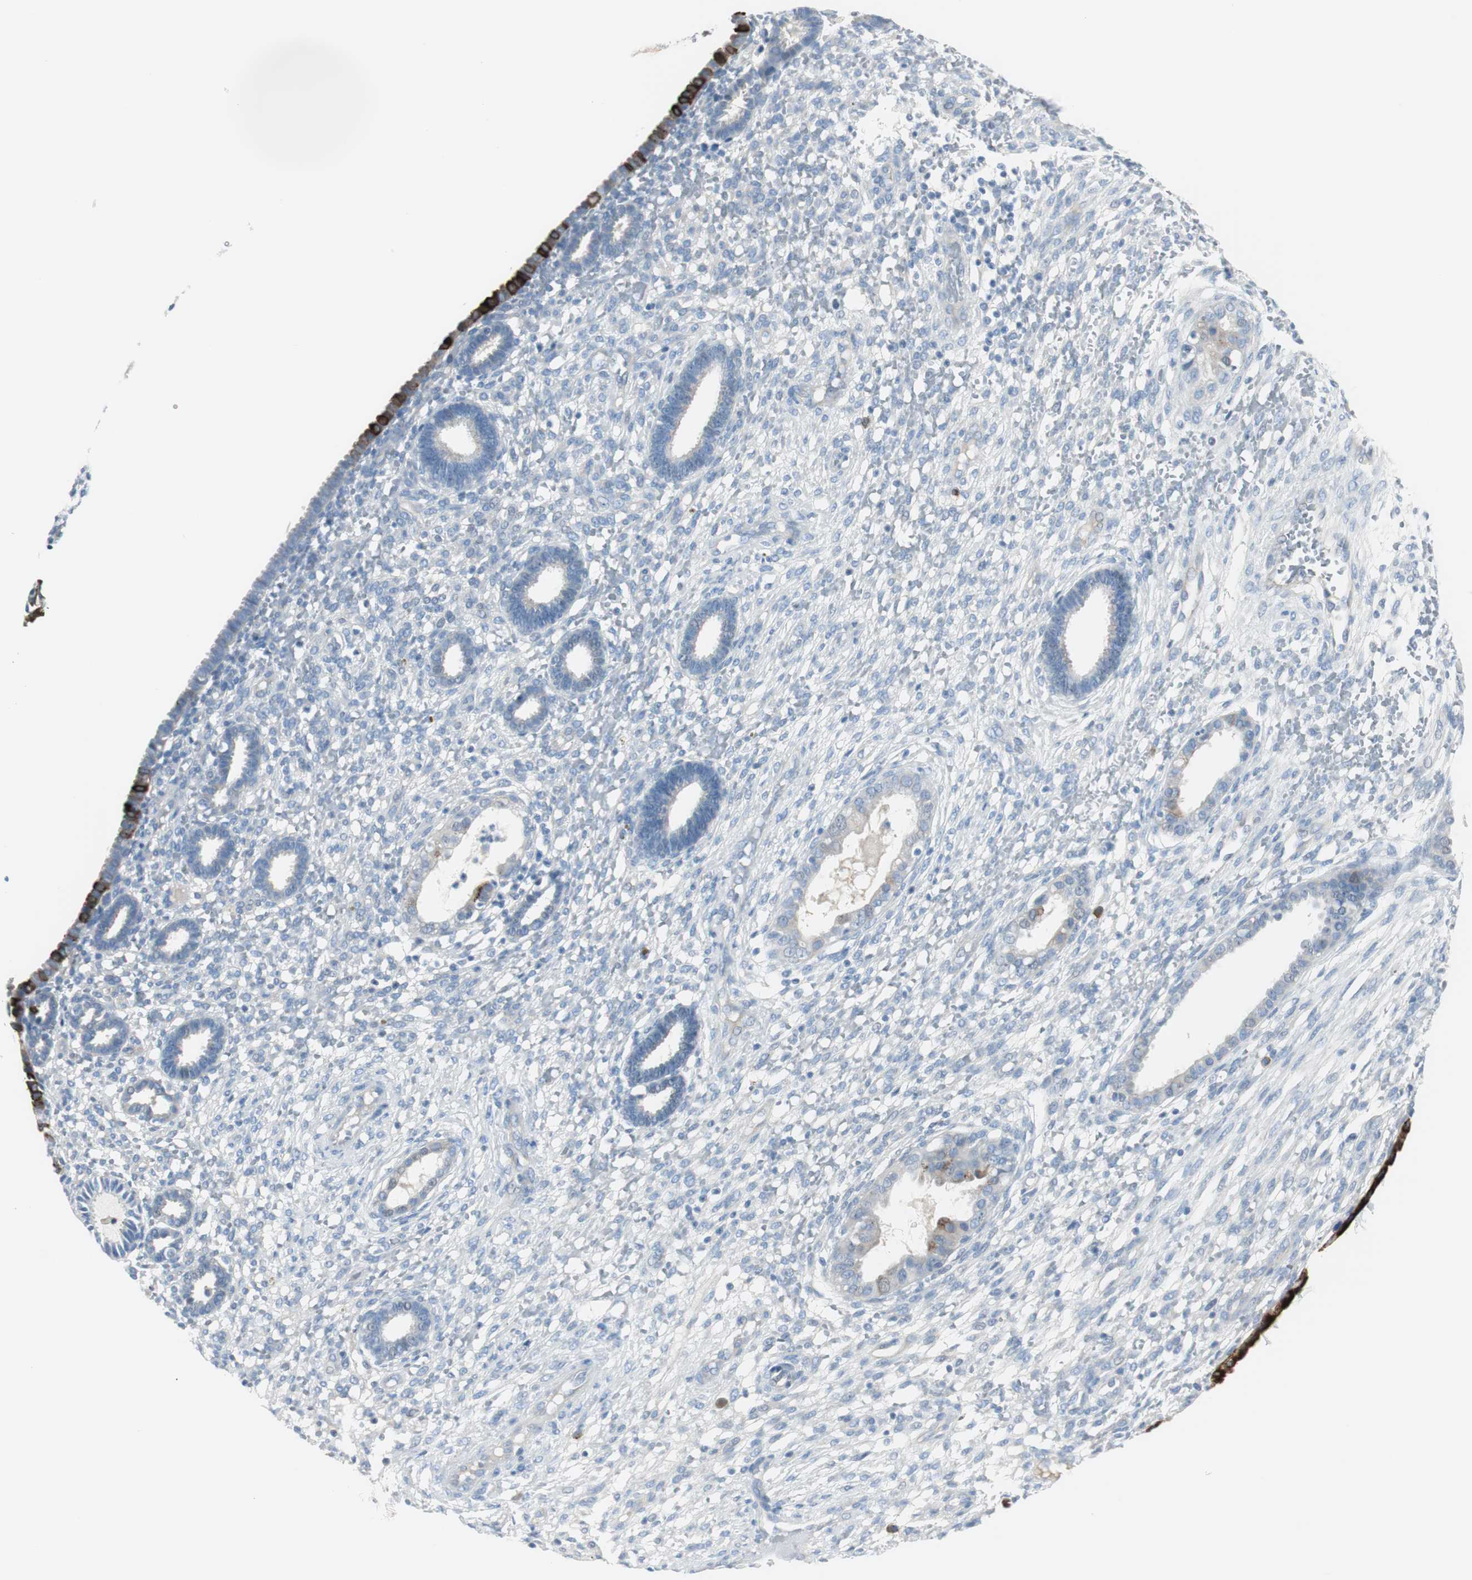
{"staining": {"intensity": "negative", "quantity": "none", "location": "none"}, "tissue": "endometrium", "cell_type": "Cells in endometrial stroma", "image_type": "normal", "snomed": [{"axis": "morphology", "description": "Normal tissue, NOS"}, {"axis": "topography", "description": "Endometrium"}], "caption": "Cells in endometrial stroma are negative for brown protein staining in benign endometrium. Brightfield microscopy of IHC stained with DAB (3,3'-diaminobenzidine) (brown) and hematoxylin (blue), captured at high magnification.", "gene": "DLG4", "patient": {"sex": "female", "age": 61}}